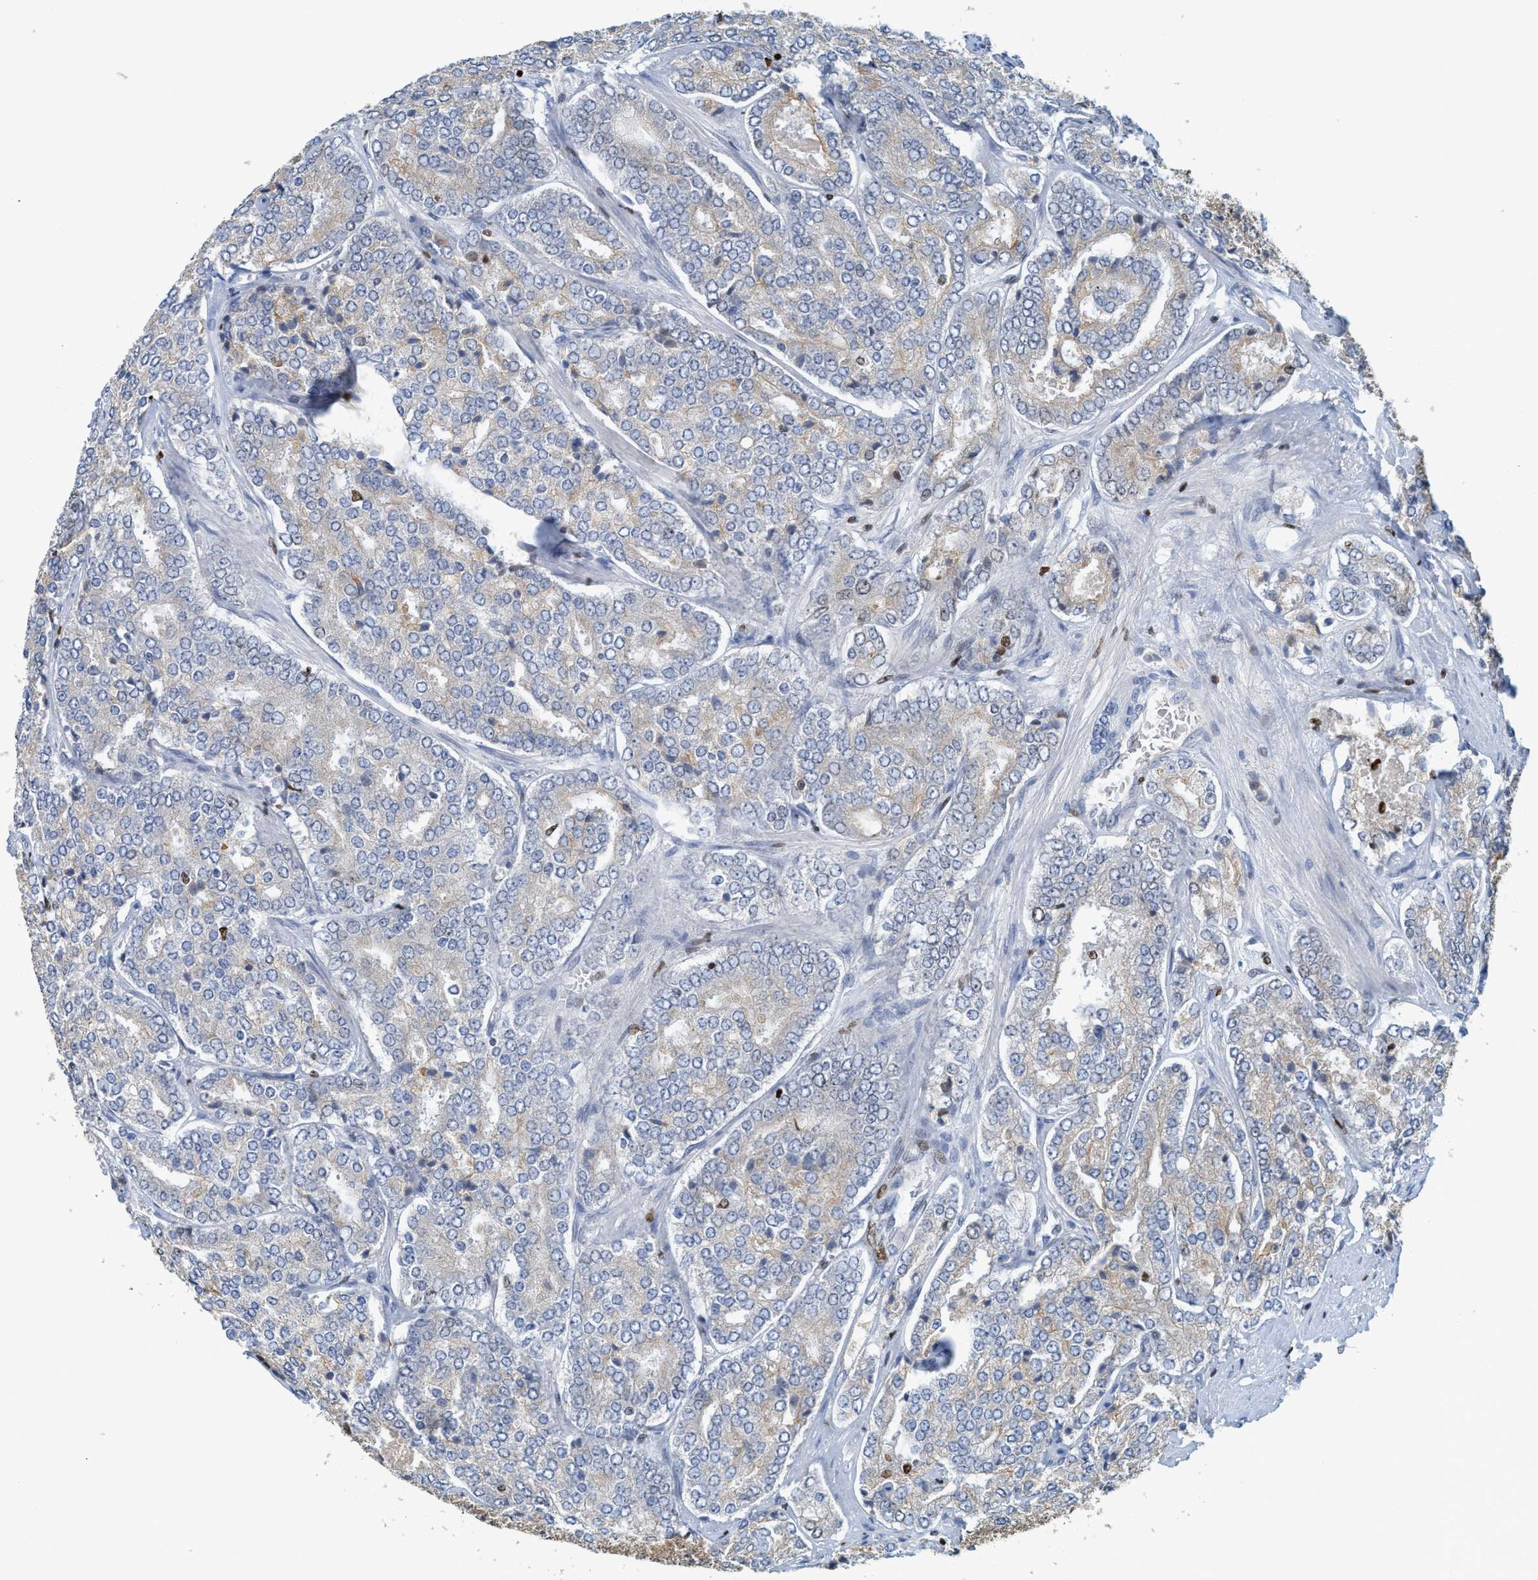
{"staining": {"intensity": "weak", "quantity": "<25%", "location": "cytoplasmic/membranous"}, "tissue": "prostate cancer", "cell_type": "Tumor cells", "image_type": "cancer", "snomed": [{"axis": "morphology", "description": "Adenocarcinoma, High grade"}, {"axis": "topography", "description": "Prostate"}], "caption": "Immunohistochemistry of human prostate high-grade adenocarcinoma displays no expression in tumor cells.", "gene": "SH3D19", "patient": {"sex": "male", "age": 65}}